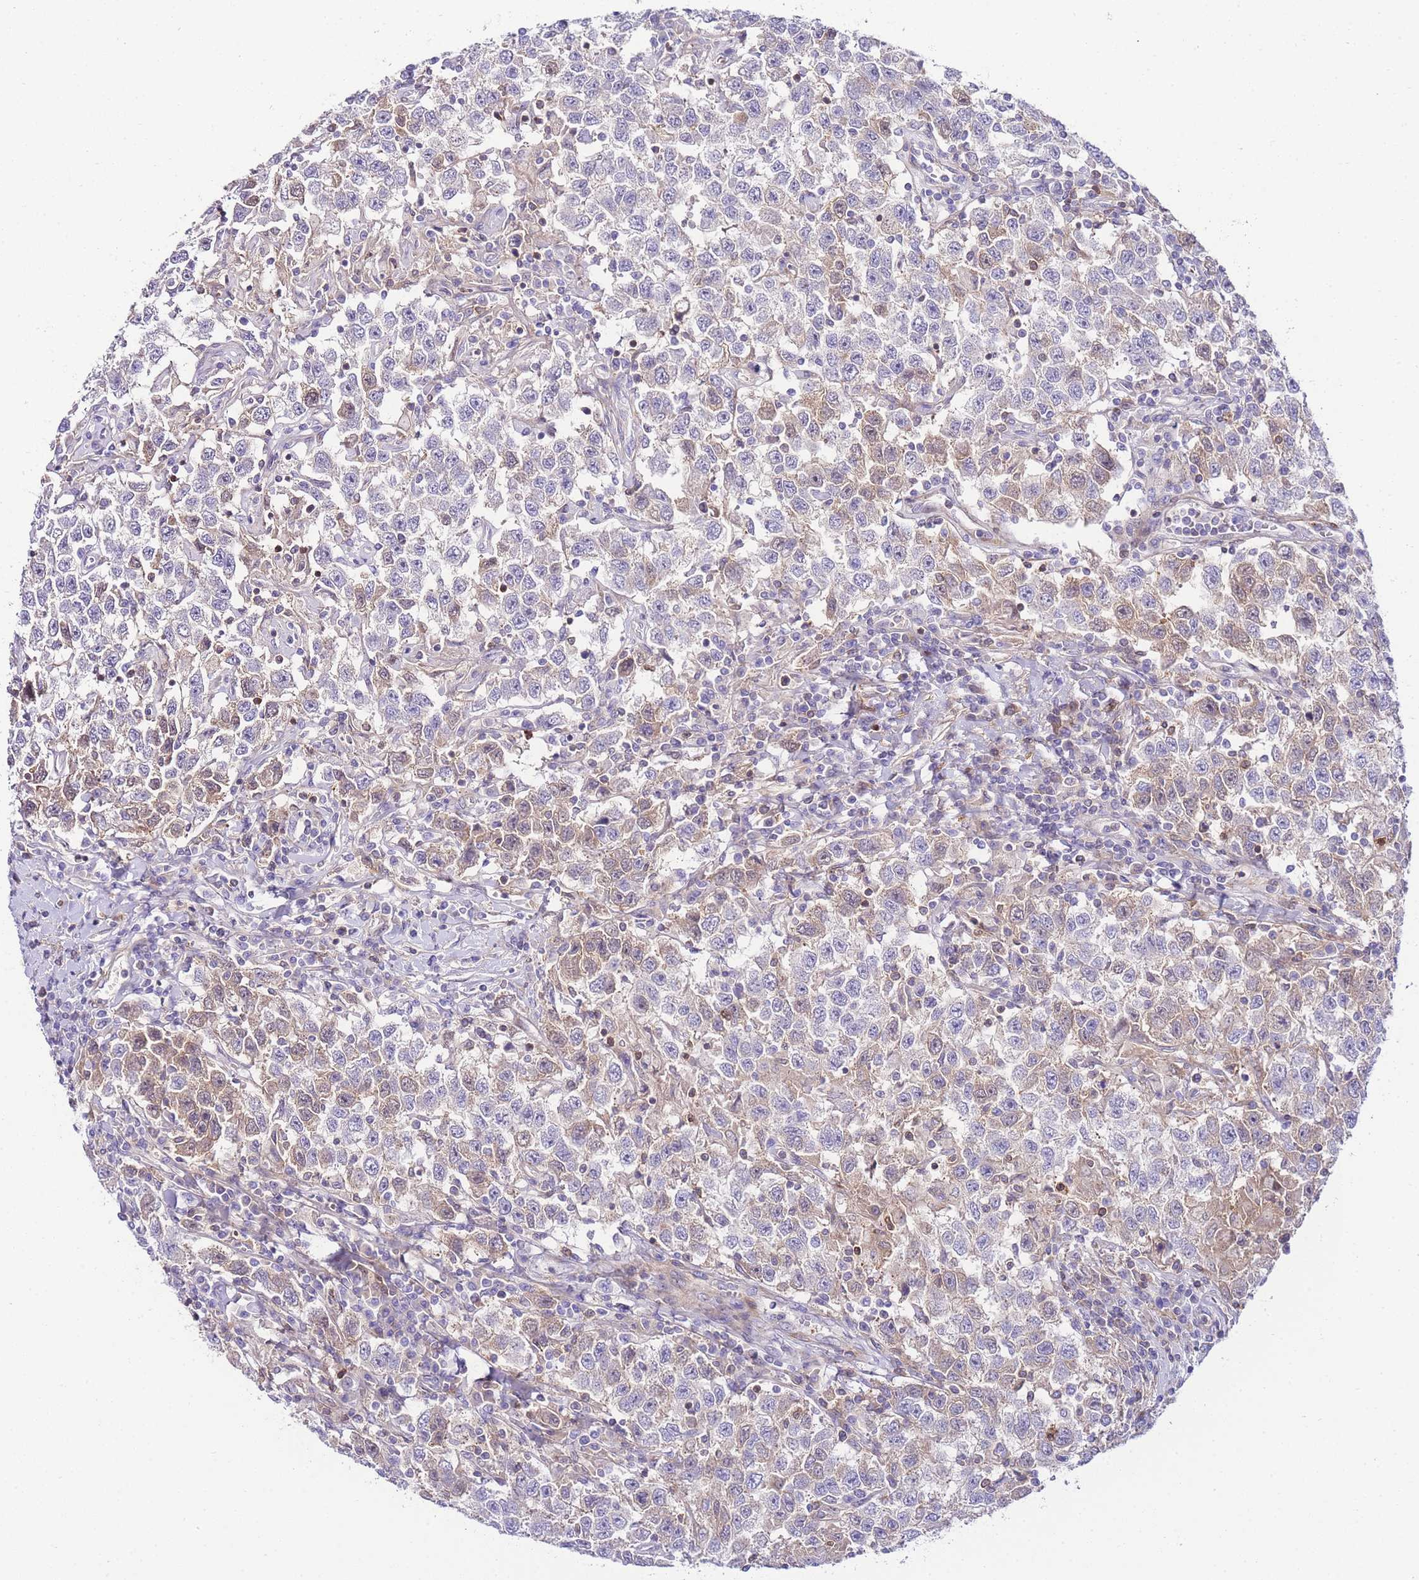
{"staining": {"intensity": "negative", "quantity": "none", "location": "none"}, "tissue": "testis cancer", "cell_type": "Tumor cells", "image_type": "cancer", "snomed": [{"axis": "morphology", "description": "Seminoma, NOS"}, {"axis": "topography", "description": "Testis"}], "caption": "Immunohistochemistry image of human testis cancer (seminoma) stained for a protein (brown), which shows no positivity in tumor cells.", "gene": "FBN3", "patient": {"sex": "male", "age": 41}}